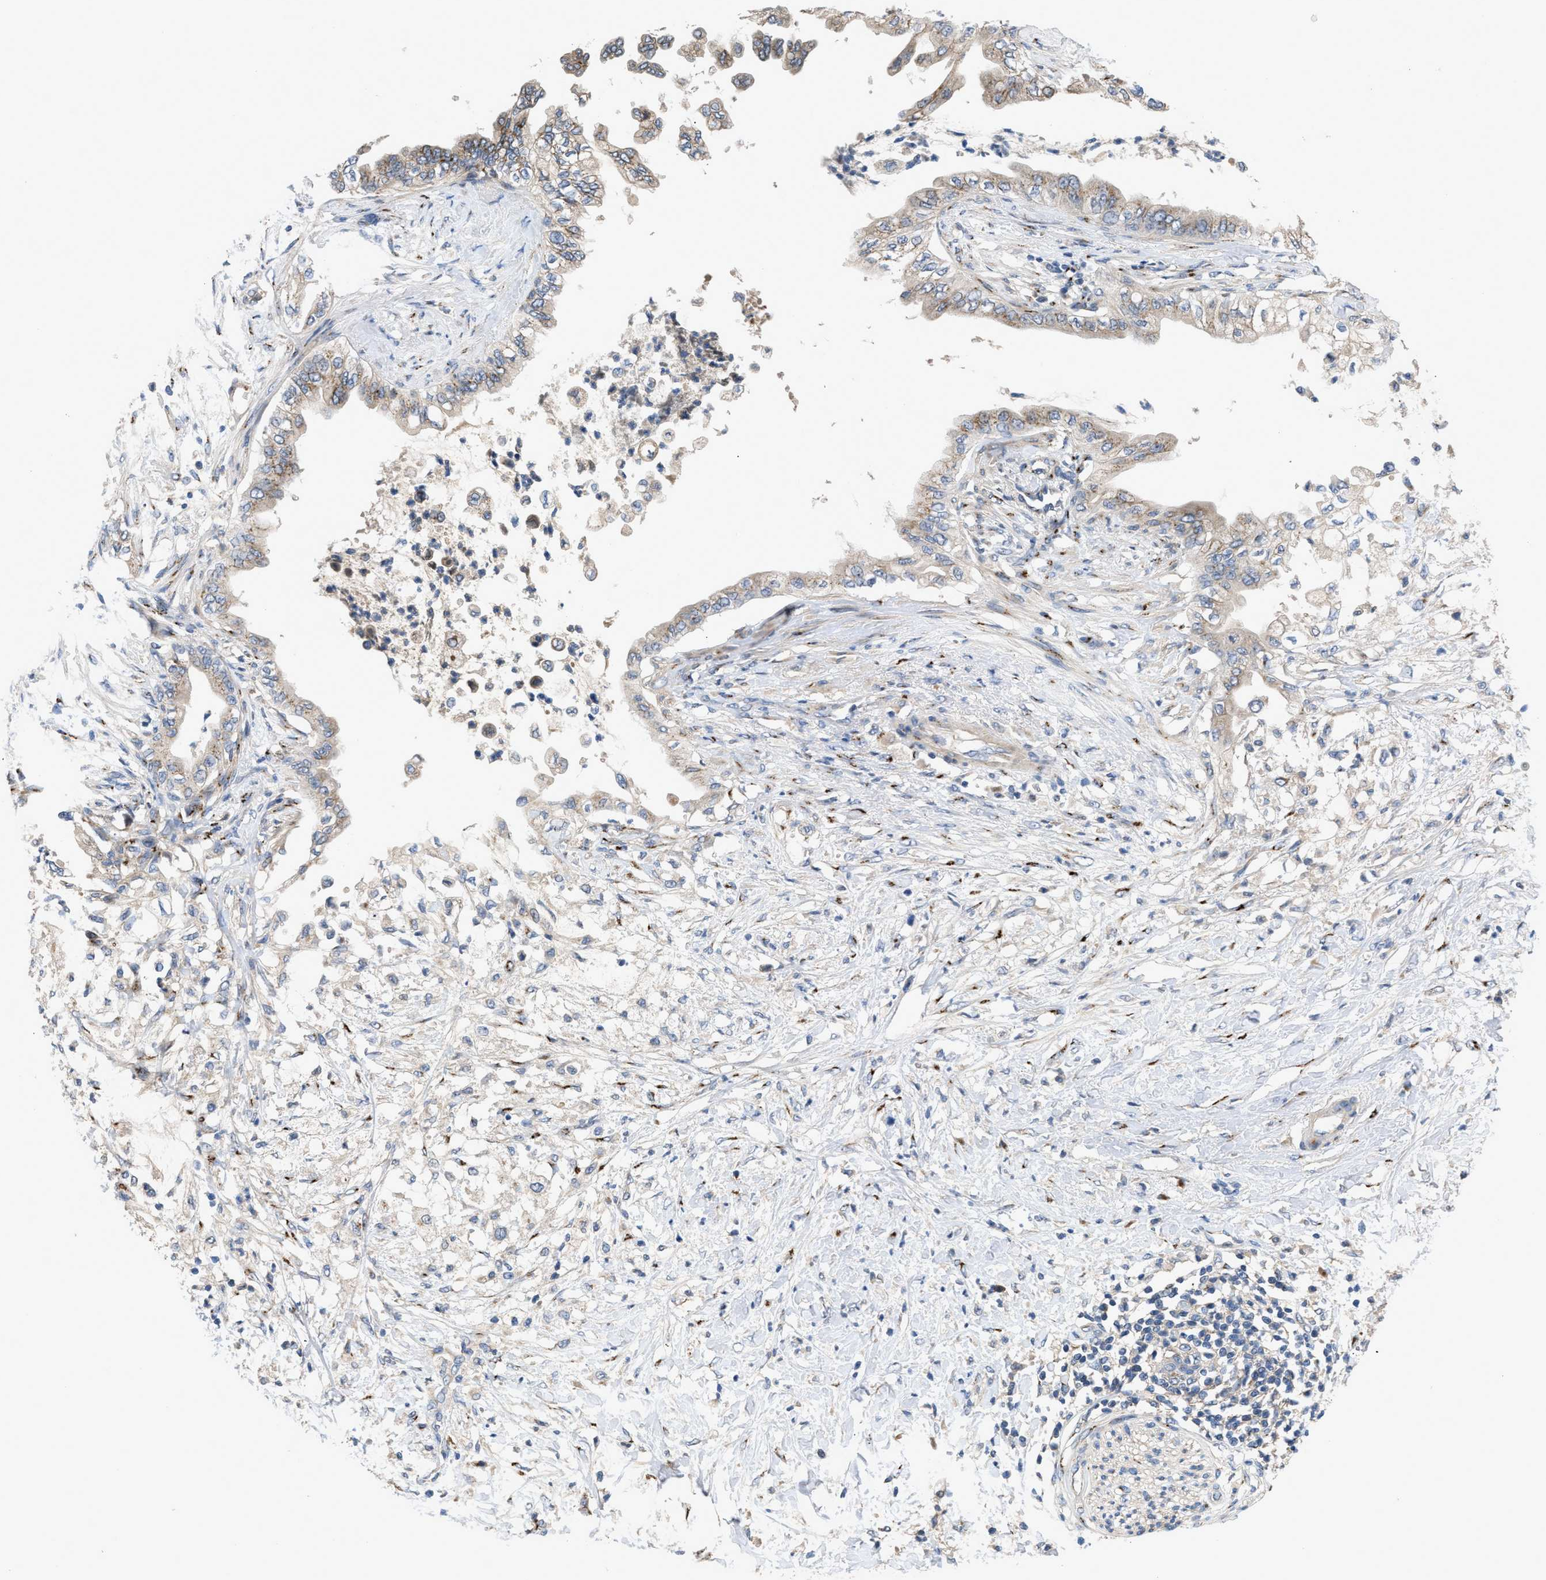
{"staining": {"intensity": "weak", "quantity": "25%-75%", "location": "cytoplasmic/membranous"}, "tissue": "pancreatic cancer", "cell_type": "Tumor cells", "image_type": "cancer", "snomed": [{"axis": "morphology", "description": "Normal tissue, NOS"}, {"axis": "morphology", "description": "Adenocarcinoma, NOS"}, {"axis": "topography", "description": "Pancreas"}, {"axis": "topography", "description": "Duodenum"}], "caption": "Approximately 25%-75% of tumor cells in human pancreatic cancer (adenocarcinoma) reveal weak cytoplasmic/membranous protein staining as visualized by brown immunohistochemical staining.", "gene": "SIK2", "patient": {"sex": "female", "age": 60}}